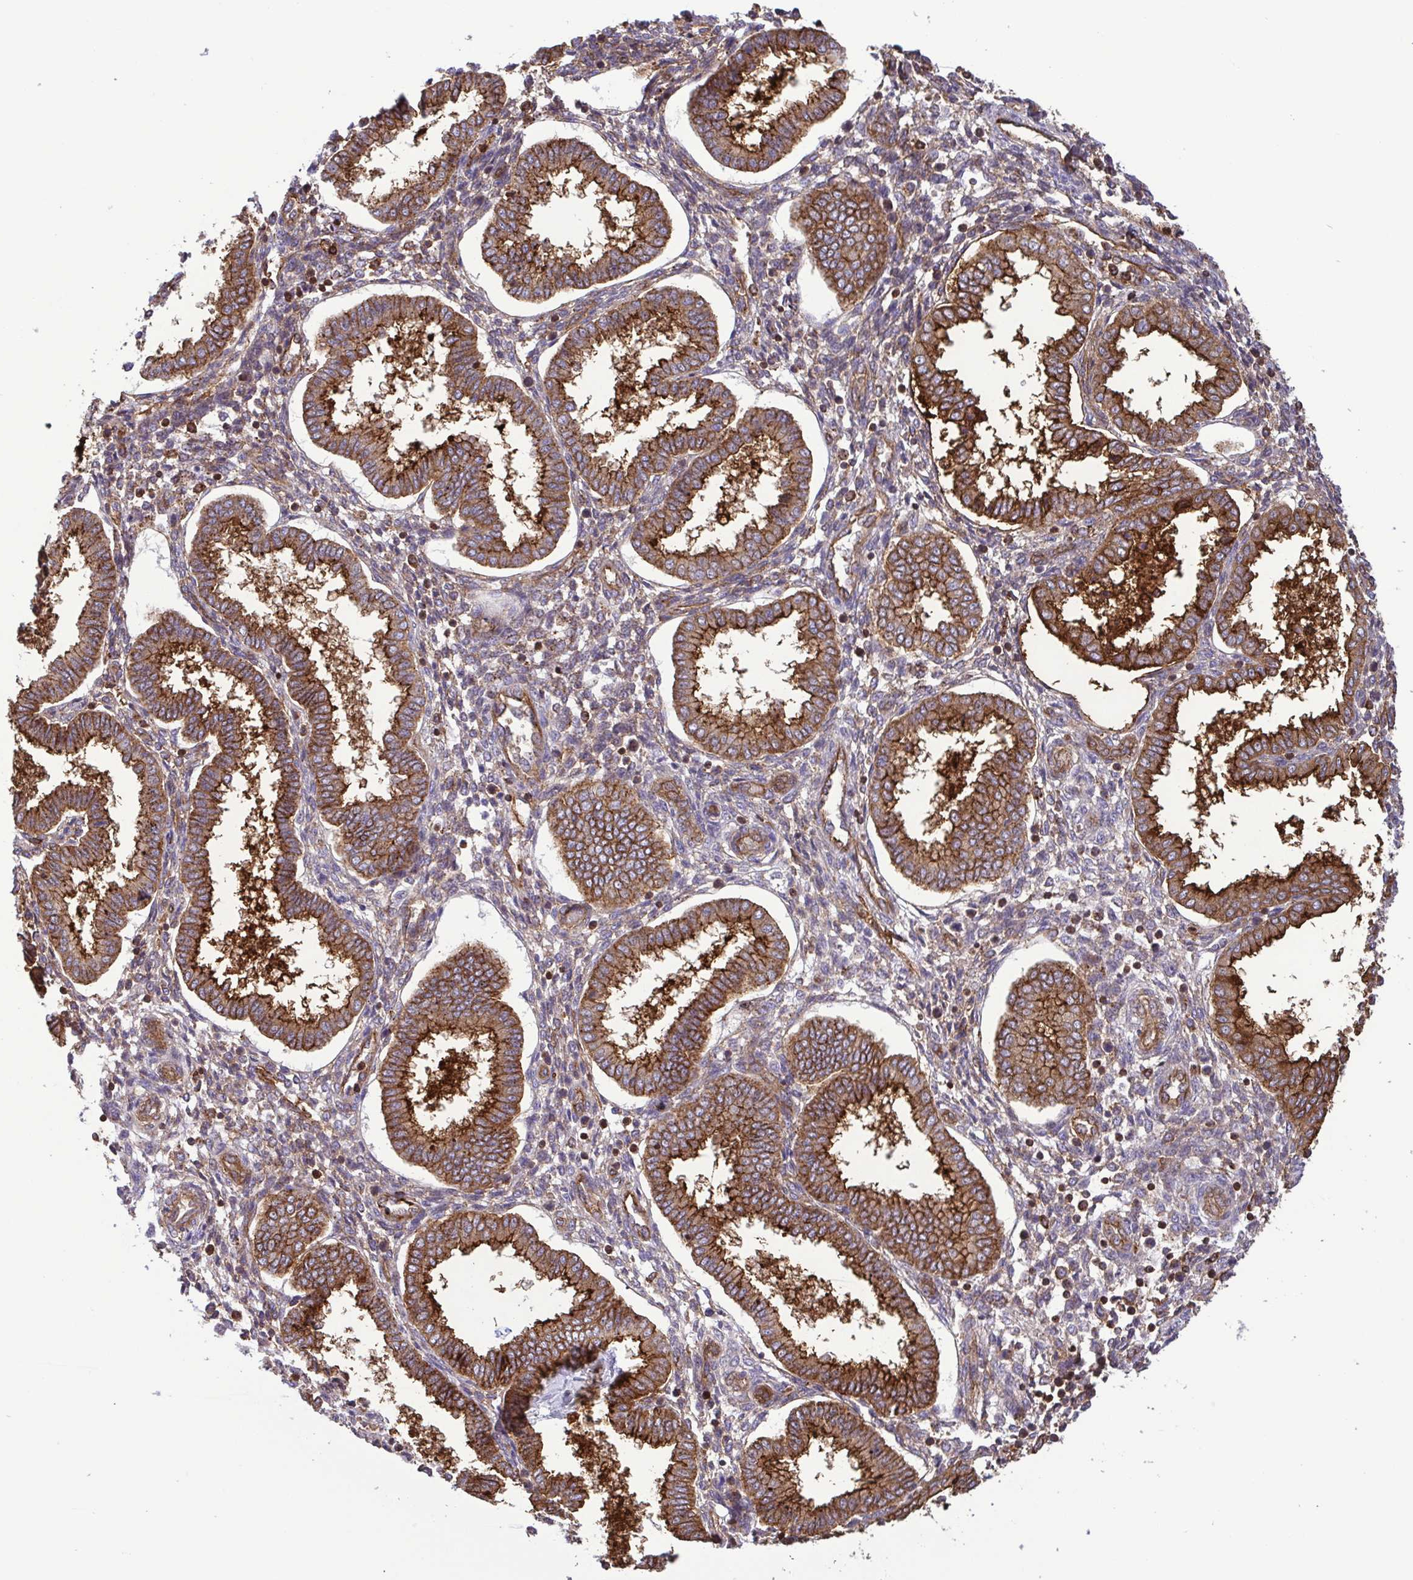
{"staining": {"intensity": "weak", "quantity": "<25%", "location": "cytoplasmic/membranous"}, "tissue": "endometrium", "cell_type": "Cells in endometrial stroma", "image_type": "normal", "snomed": [{"axis": "morphology", "description": "Normal tissue, NOS"}, {"axis": "topography", "description": "Endometrium"}], "caption": "Immunohistochemistry (IHC) histopathology image of unremarkable endometrium stained for a protein (brown), which reveals no expression in cells in endometrial stroma.", "gene": "CHMP1B", "patient": {"sex": "female", "age": 24}}